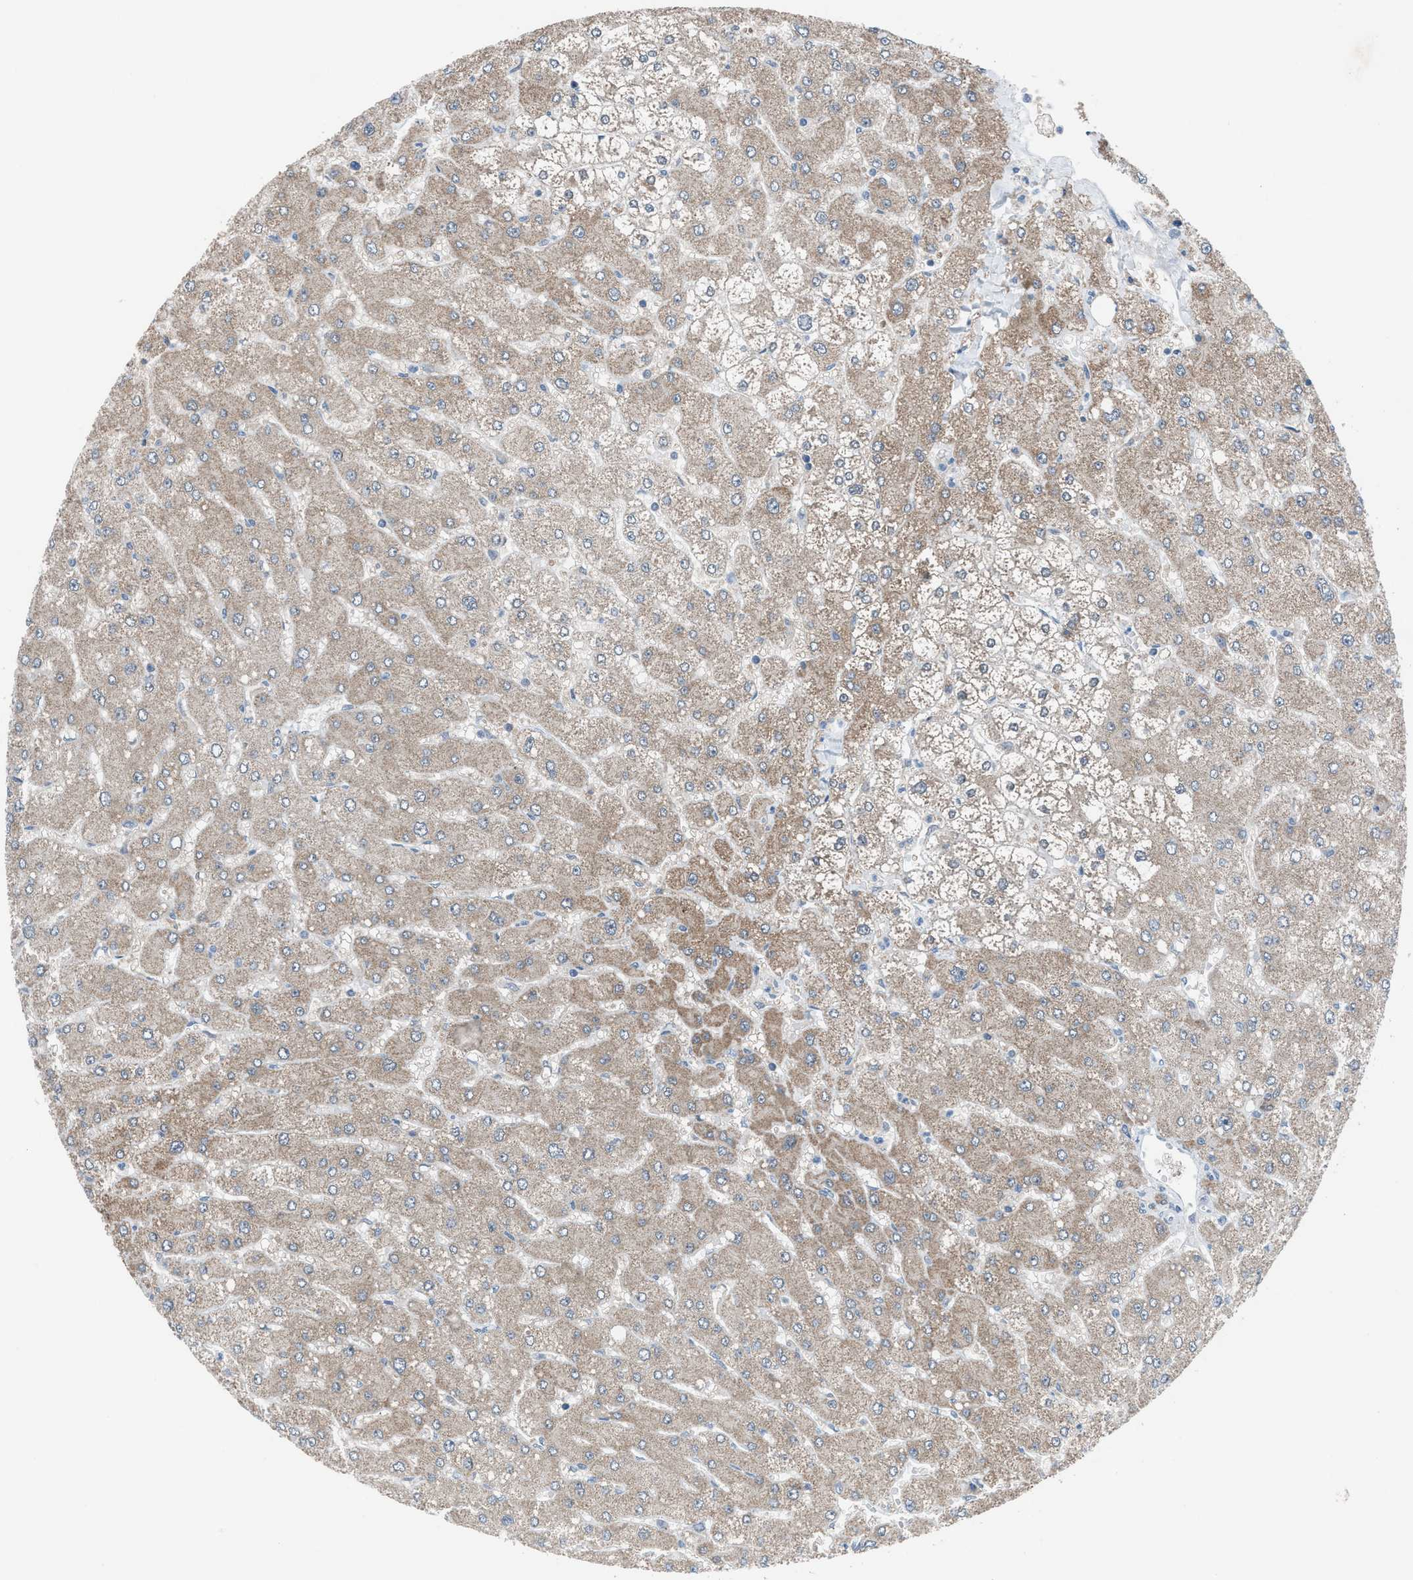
{"staining": {"intensity": "weak", "quantity": ">75%", "location": "cytoplasmic/membranous"}, "tissue": "liver", "cell_type": "Cholangiocytes", "image_type": "normal", "snomed": [{"axis": "morphology", "description": "Normal tissue, NOS"}, {"axis": "topography", "description": "Liver"}], "caption": "High-magnification brightfield microscopy of benign liver stained with DAB (3,3'-diaminobenzidine) (brown) and counterstained with hematoxylin (blue). cholangiocytes exhibit weak cytoplasmic/membranous expression is seen in about>75% of cells.", "gene": "ANAPC11", "patient": {"sex": "male", "age": 55}}